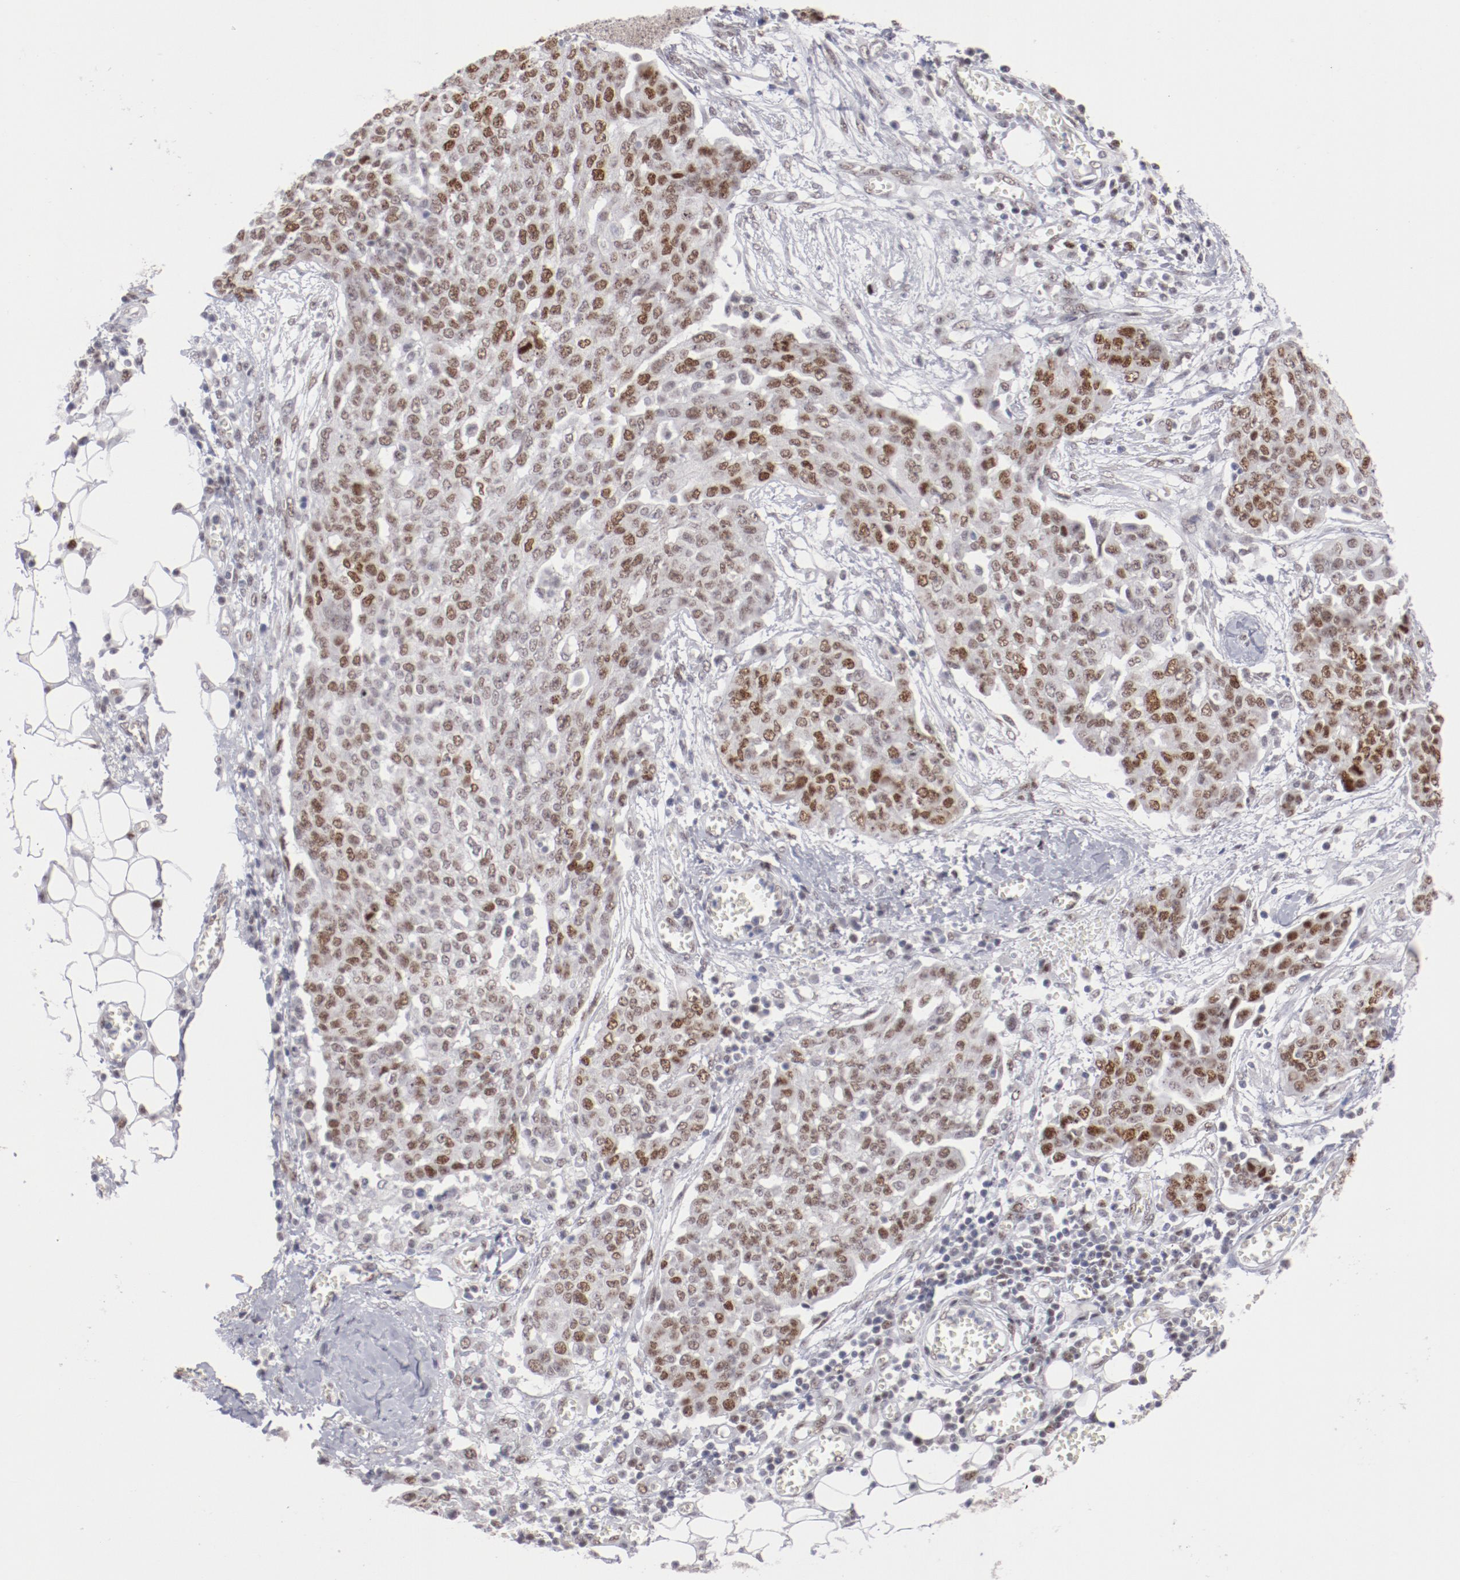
{"staining": {"intensity": "moderate", "quantity": ">75%", "location": "nuclear"}, "tissue": "ovarian cancer", "cell_type": "Tumor cells", "image_type": "cancer", "snomed": [{"axis": "morphology", "description": "Cystadenocarcinoma, serous, NOS"}, {"axis": "topography", "description": "Soft tissue"}, {"axis": "topography", "description": "Ovary"}], "caption": "An IHC photomicrograph of tumor tissue is shown. Protein staining in brown labels moderate nuclear positivity in ovarian cancer (serous cystadenocarcinoma) within tumor cells.", "gene": "TFAP4", "patient": {"sex": "female", "age": 57}}